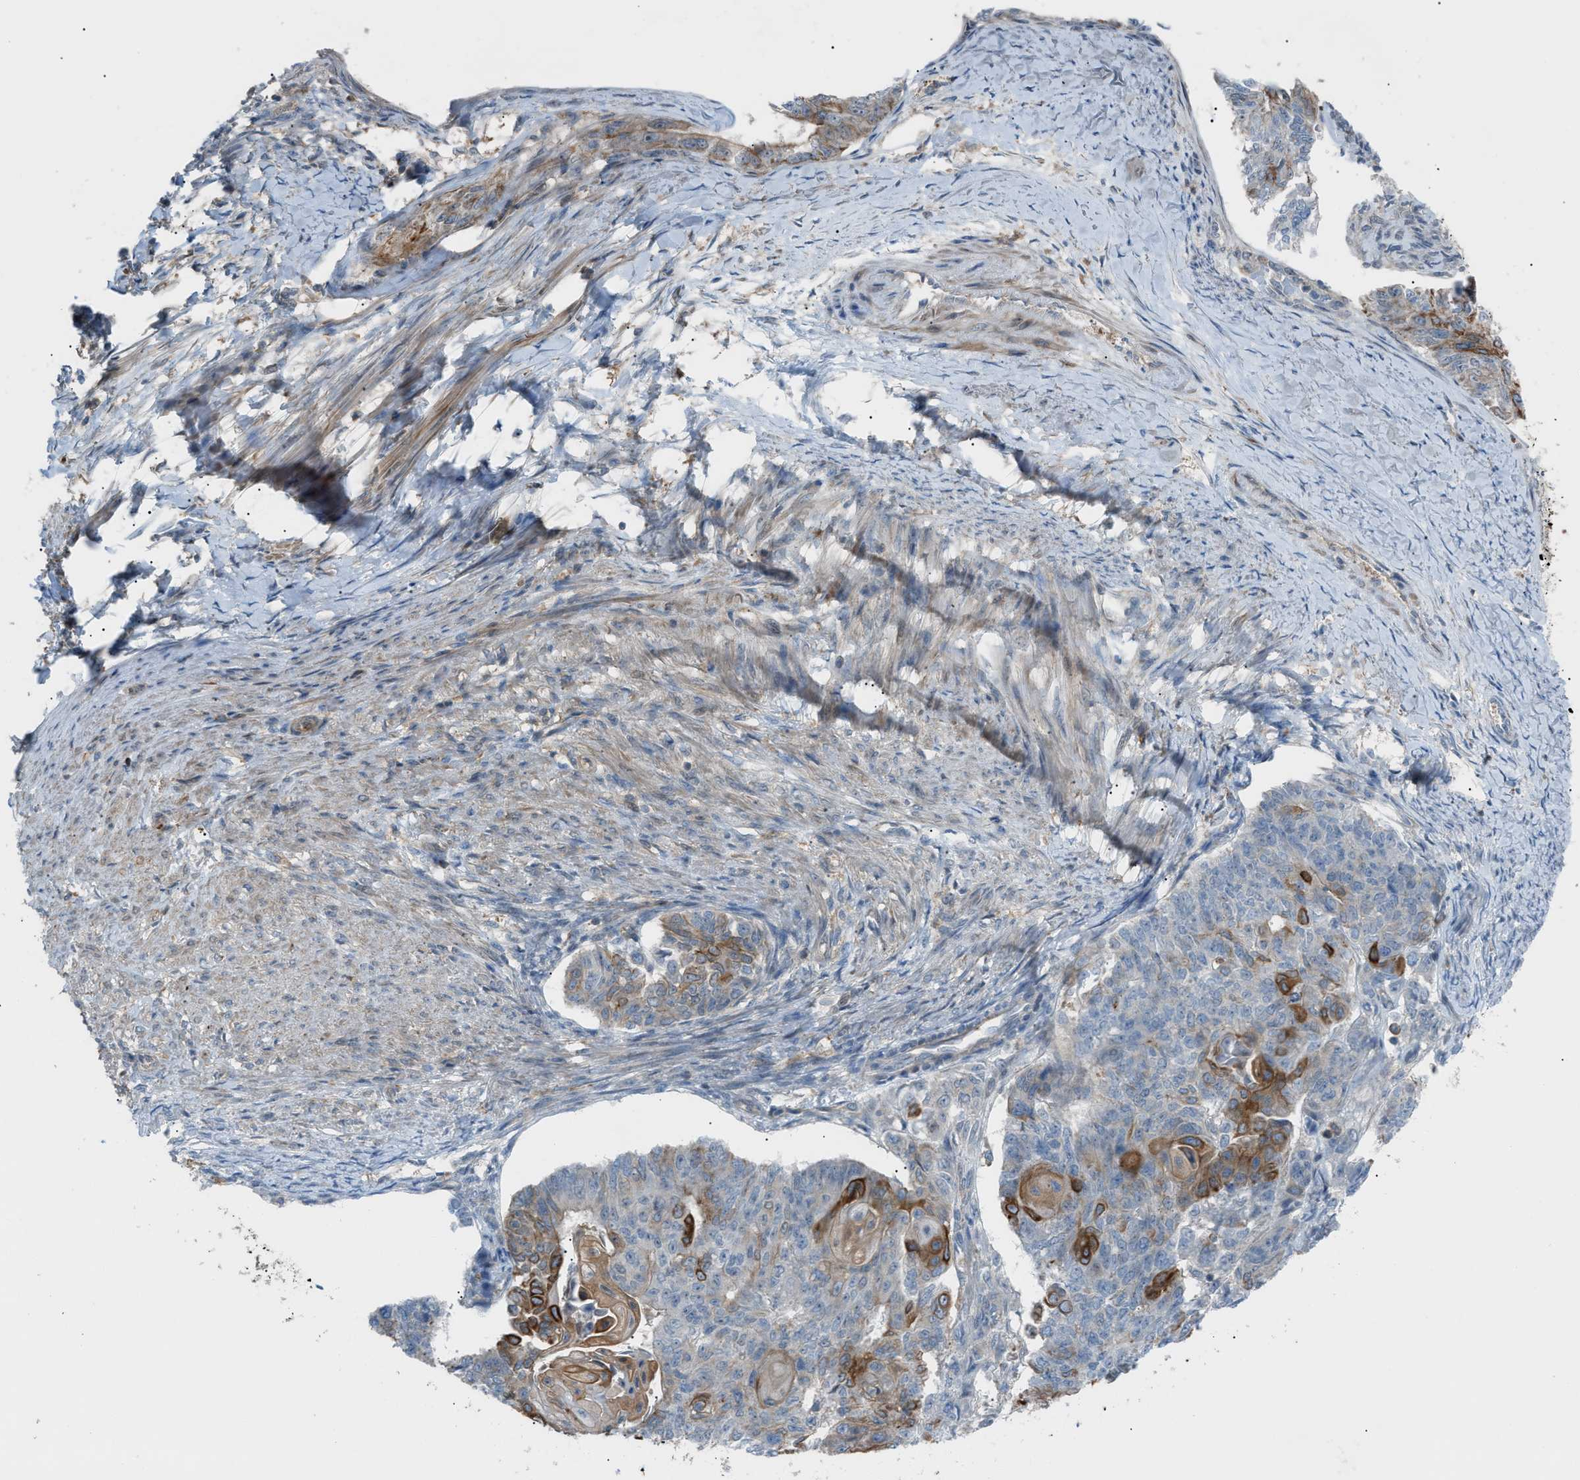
{"staining": {"intensity": "moderate", "quantity": "25%-75%", "location": "cytoplasmic/membranous"}, "tissue": "endometrial cancer", "cell_type": "Tumor cells", "image_type": "cancer", "snomed": [{"axis": "morphology", "description": "Adenocarcinoma, NOS"}, {"axis": "topography", "description": "Endometrium"}], "caption": "Protein staining reveals moderate cytoplasmic/membranous staining in about 25%-75% of tumor cells in endometrial adenocarcinoma.", "gene": "DYRK1A", "patient": {"sex": "female", "age": 32}}